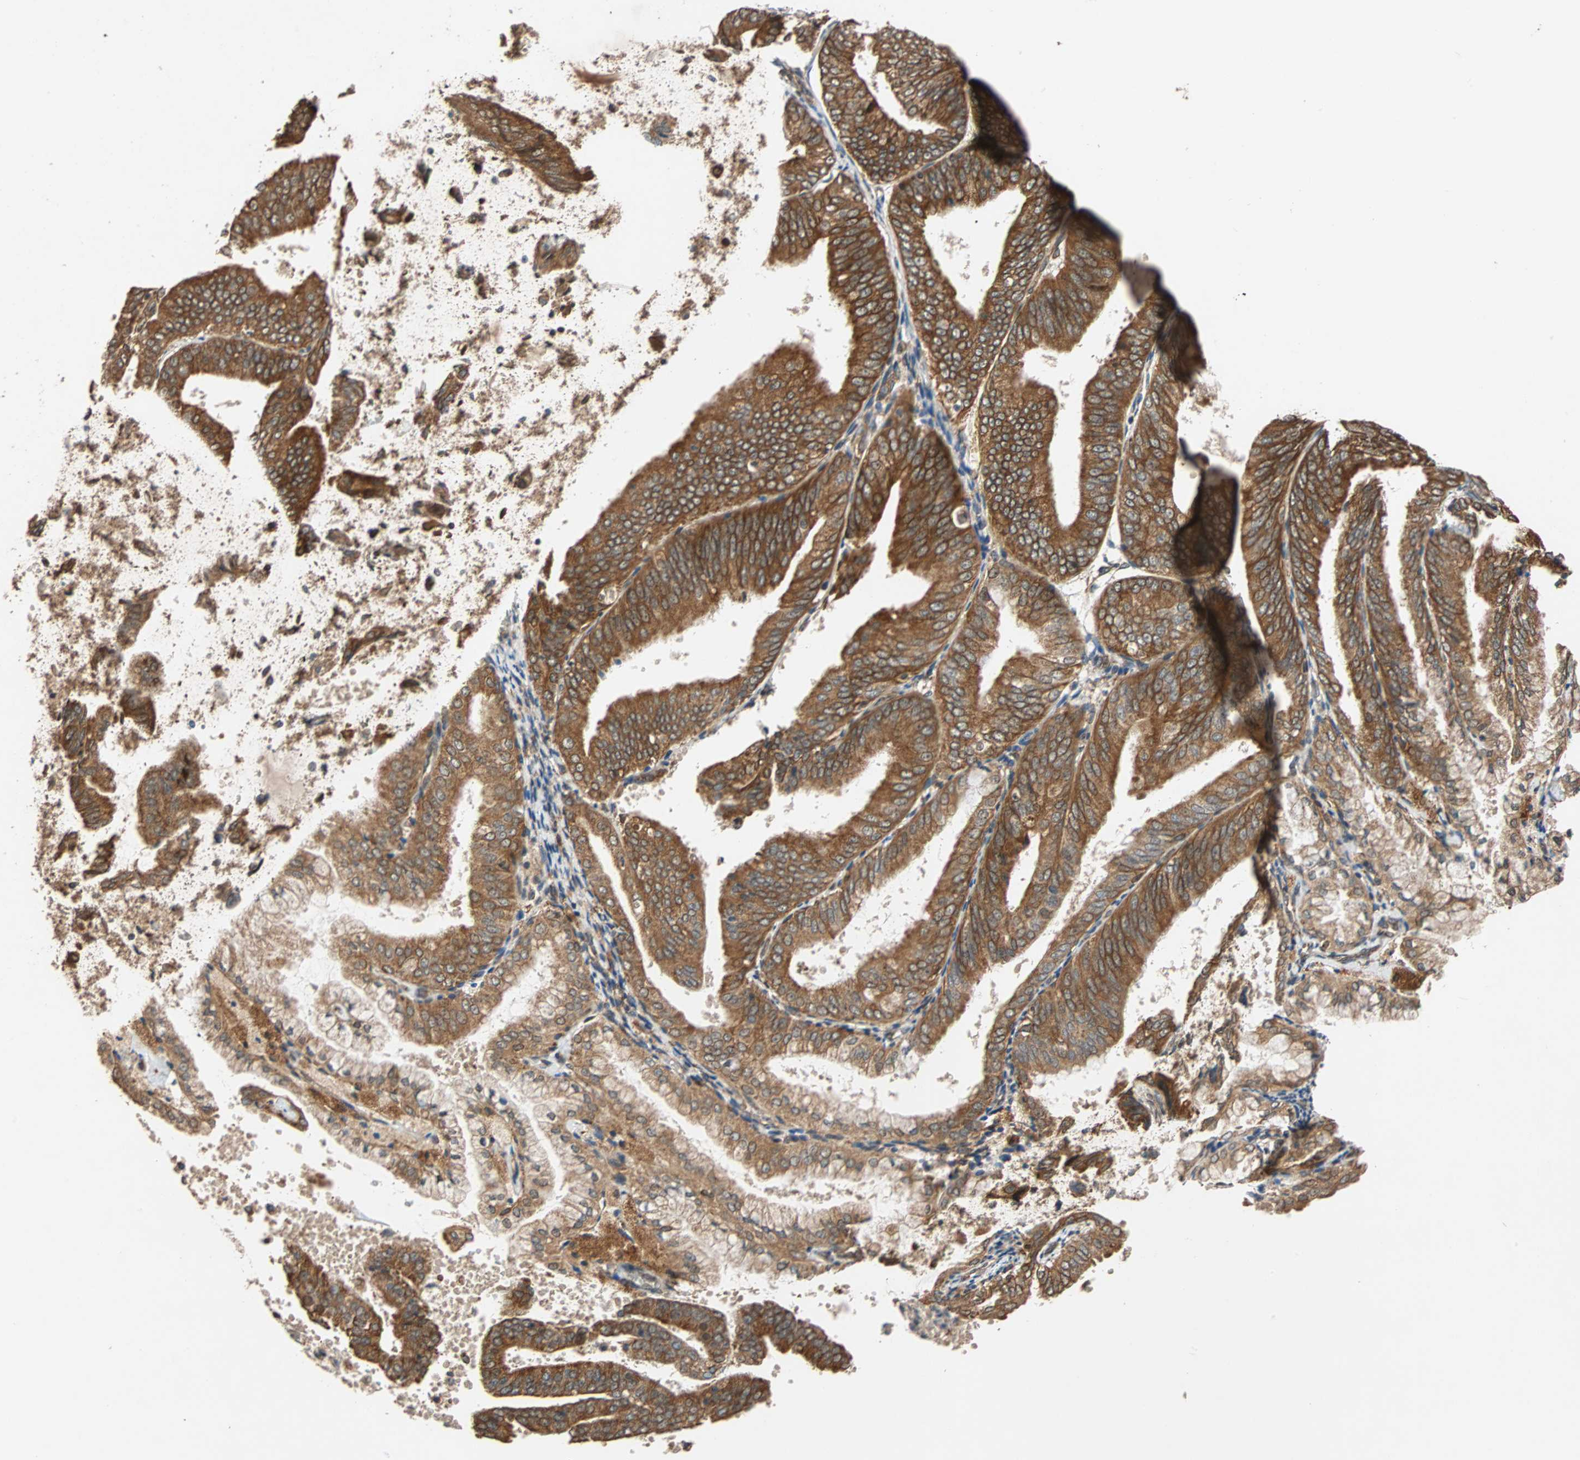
{"staining": {"intensity": "strong", "quantity": ">75%", "location": "cytoplasmic/membranous"}, "tissue": "endometrial cancer", "cell_type": "Tumor cells", "image_type": "cancer", "snomed": [{"axis": "morphology", "description": "Adenocarcinoma, NOS"}, {"axis": "topography", "description": "Endometrium"}], "caption": "Endometrial cancer was stained to show a protein in brown. There is high levels of strong cytoplasmic/membranous expression in about >75% of tumor cells. (DAB IHC with brightfield microscopy, high magnification).", "gene": "AUP1", "patient": {"sex": "female", "age": 63}}